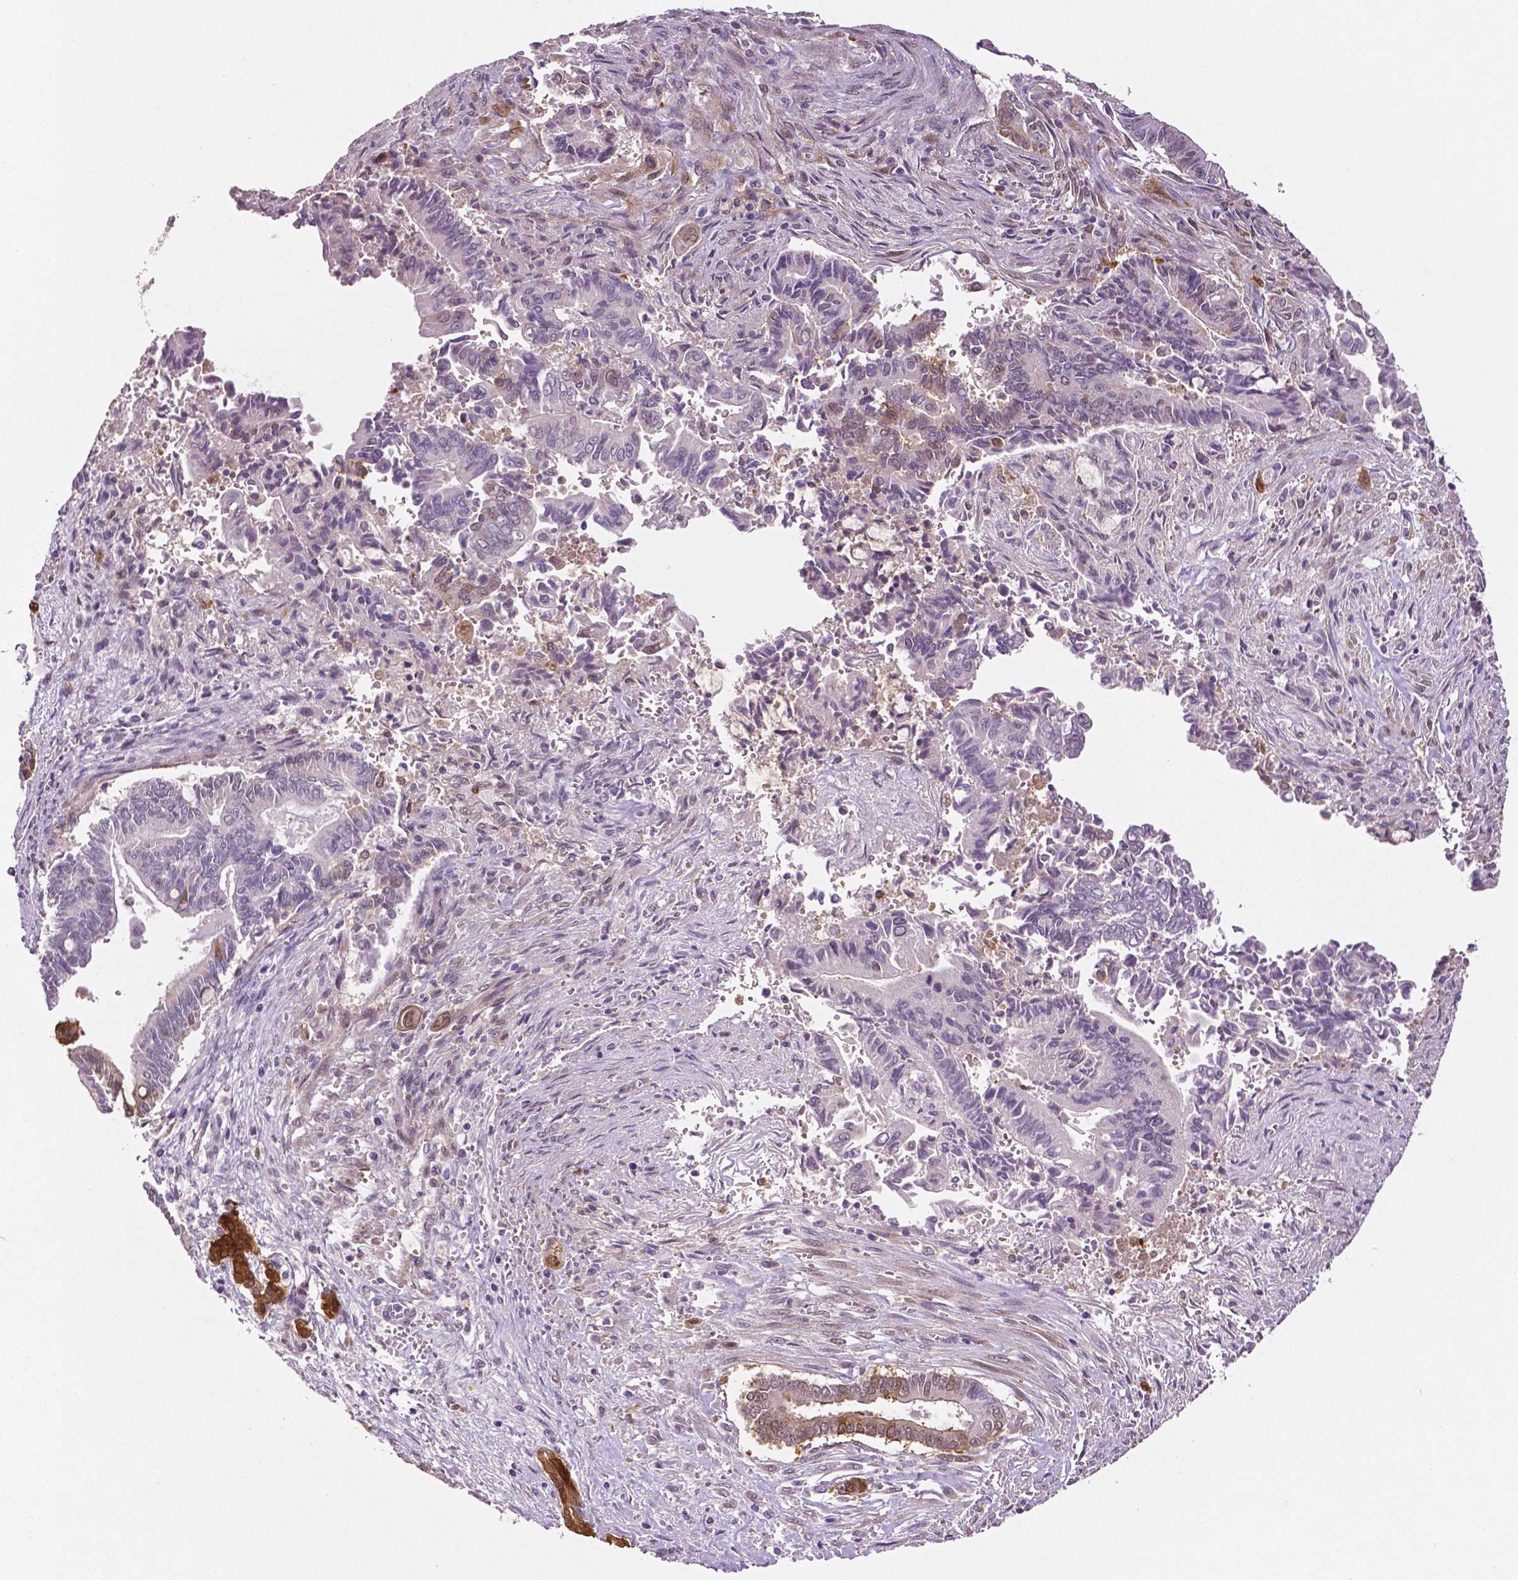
{"staining": {"intensity": "negative", "quantity": "none", "location": "none"}, "tissue": "pancreatic cancer", "cell_type": "Tumor cells", "image_type": "cancer", "snomed": [{"axis": "morphology", "description": "Adenocarcinoma, NOS"}, {"axis": "topography", "description": "Pancreas"}], "caption": "DAB immunohistochemical staining of adenocarcinoma (pancreatic) reveals no significant positivity in tumor cells. (Stains: DAB (3,3'-diaminobenzidine) immunohistochemistry with hematoxylin counter stain, Microscopy: brightfield microscopy at high magnification).", "gene": "PHGDH", "patient": {"sex": "male", "age": 68}}